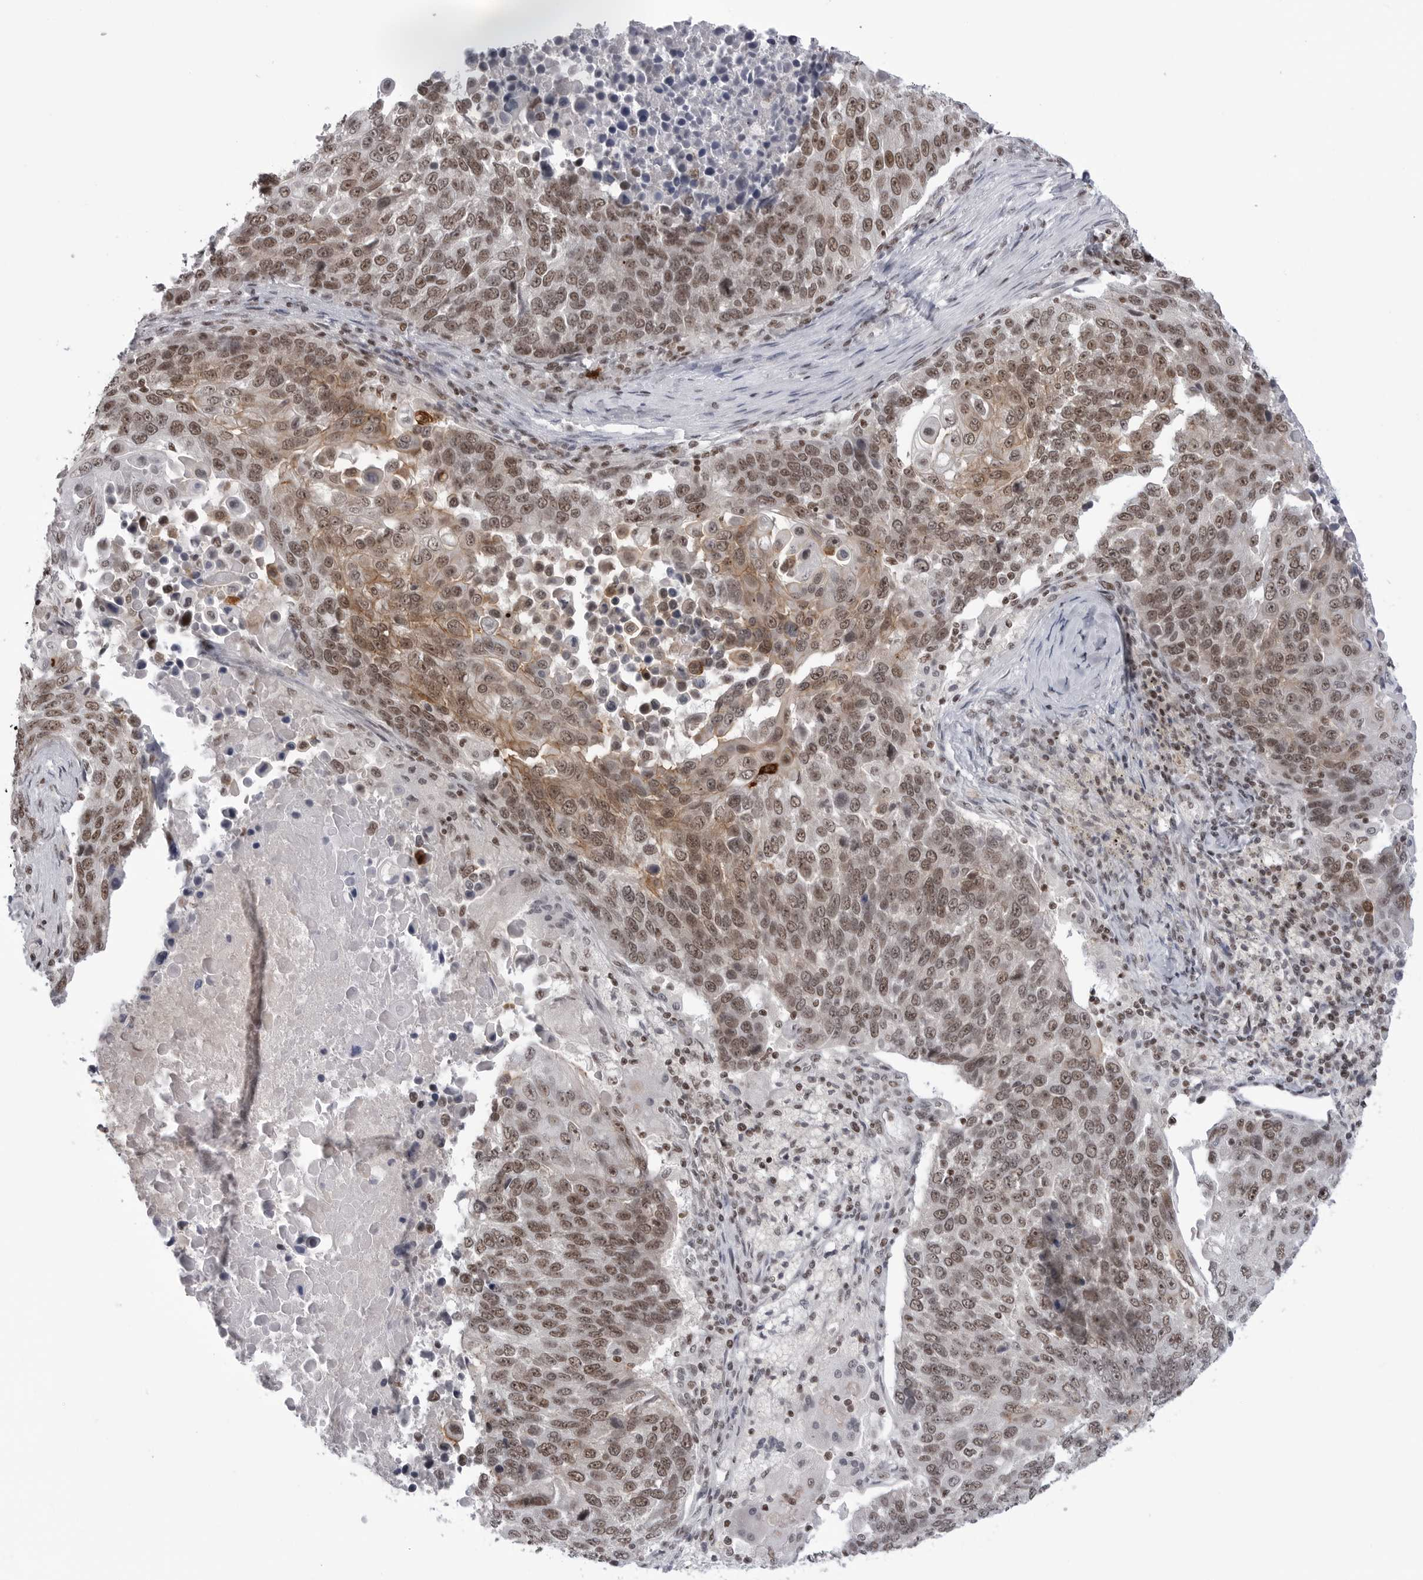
{"staining": {"intensity": "moderate", "quantity": ">75%", "location": "cytoplasmic/membranous,nuclear"}, "tissue": "lung cancer", "cell_type": "Tumor cells", "image_type": "cancer", "snomed": [{"axis": "morphology", "description": "Squamous cell carcinoma, NOS"}, {"axis": "topography", "description": "Lung"}], "caption": "IHC image of human lung squamous cell carcinoma stained for a protein (brown), which demonstrates medium levels of moderate cytoplasmic/membranous and nuclear staining in approximately >75% of tumor cells.", "gene": "TRIM66", "patient": {"sex": "male", "age": 66}}